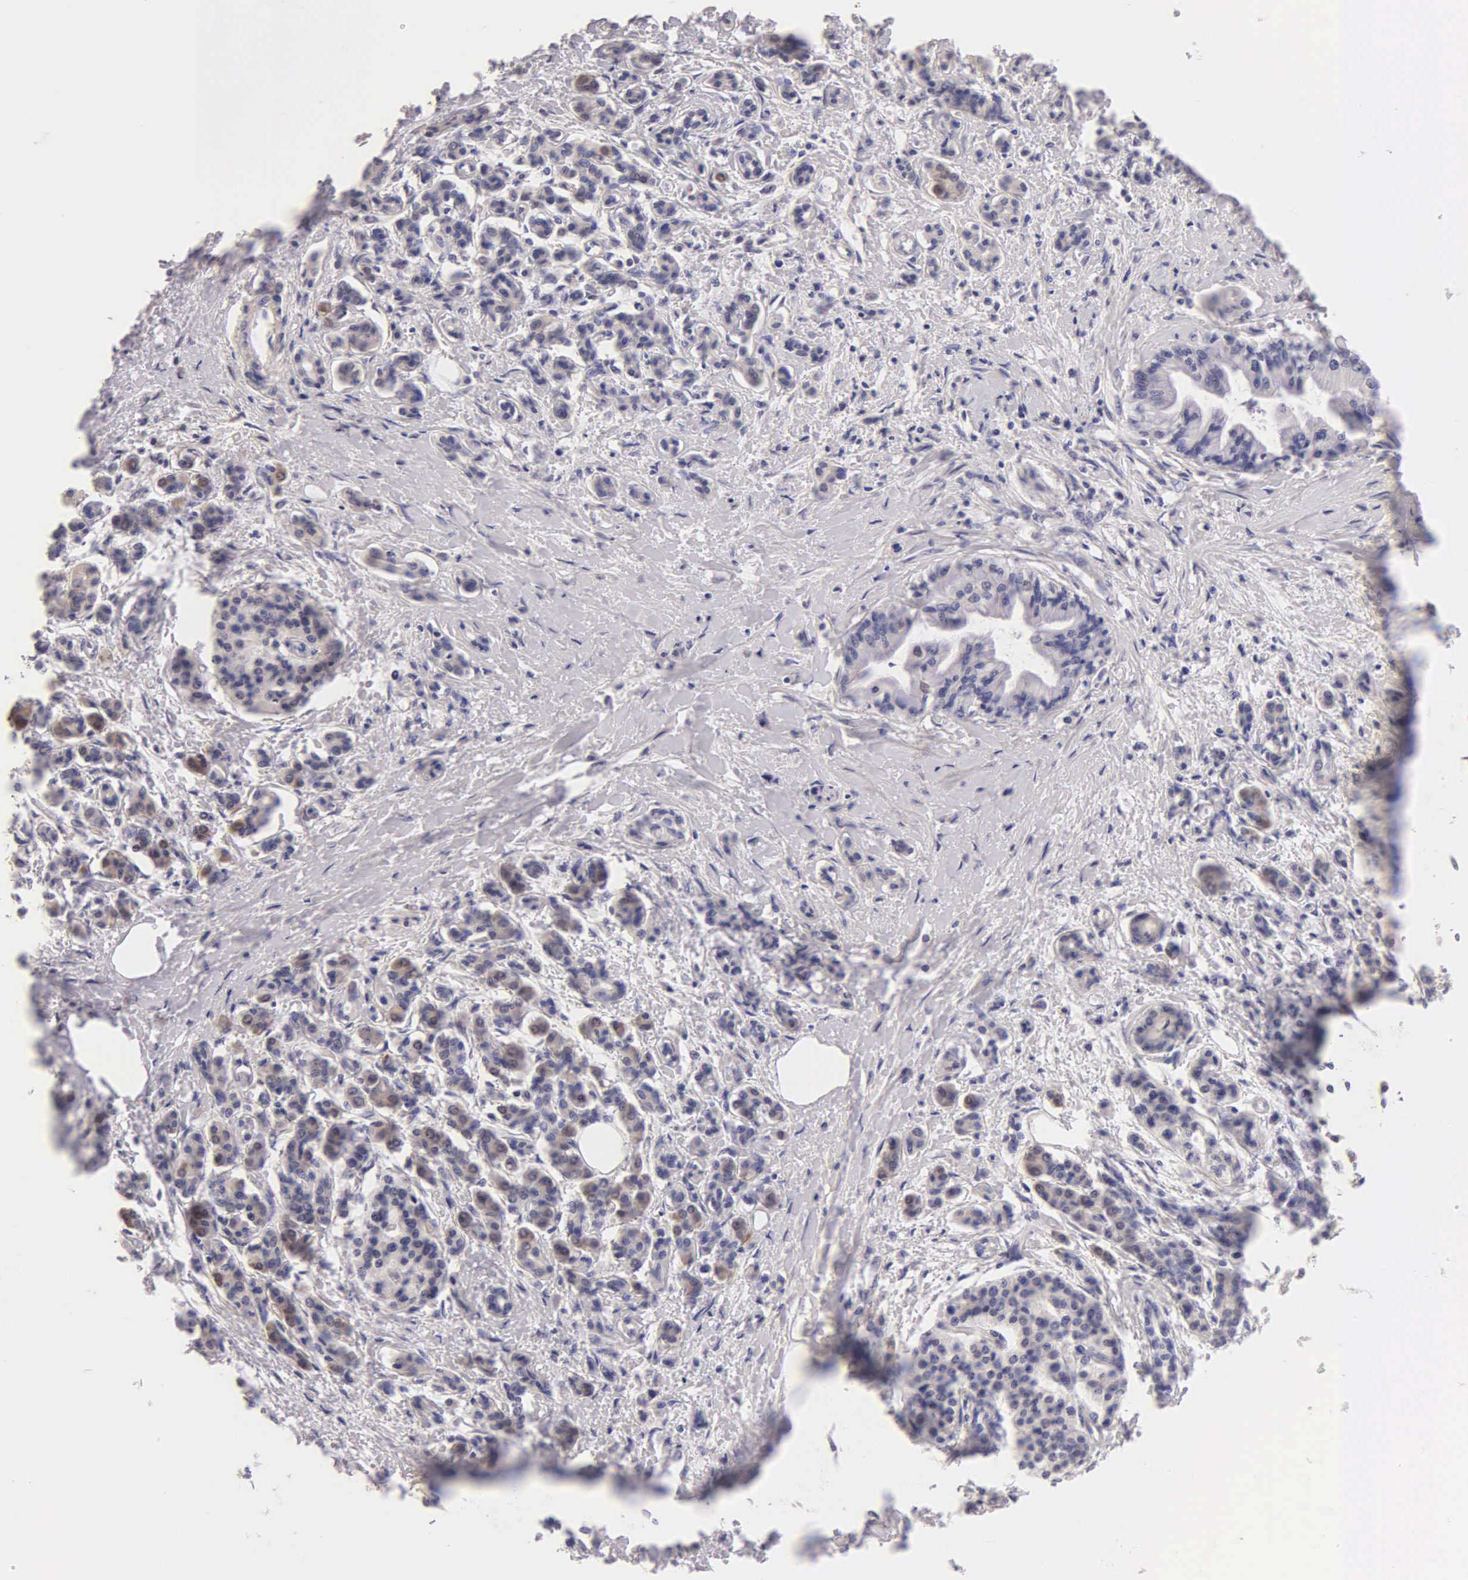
{"staining": {"intensity": "negative", "quantity": "none", "location": "none"}, "tissue": "pancreatic cancer", "cell_type": "Tumor cells", "image_type": "cancer", "snomed": [{"axis": "morphology", "description": "Adenocarcinoma, NOS"}, {"axis": "topography", "description": "Pancreas"}], "caption": "The micrograph demonstrates no significant positivity in tumor cells of pancreatic cancer.", "gene": "ESR1", "patient": {"sex": "female", "age": 64}}